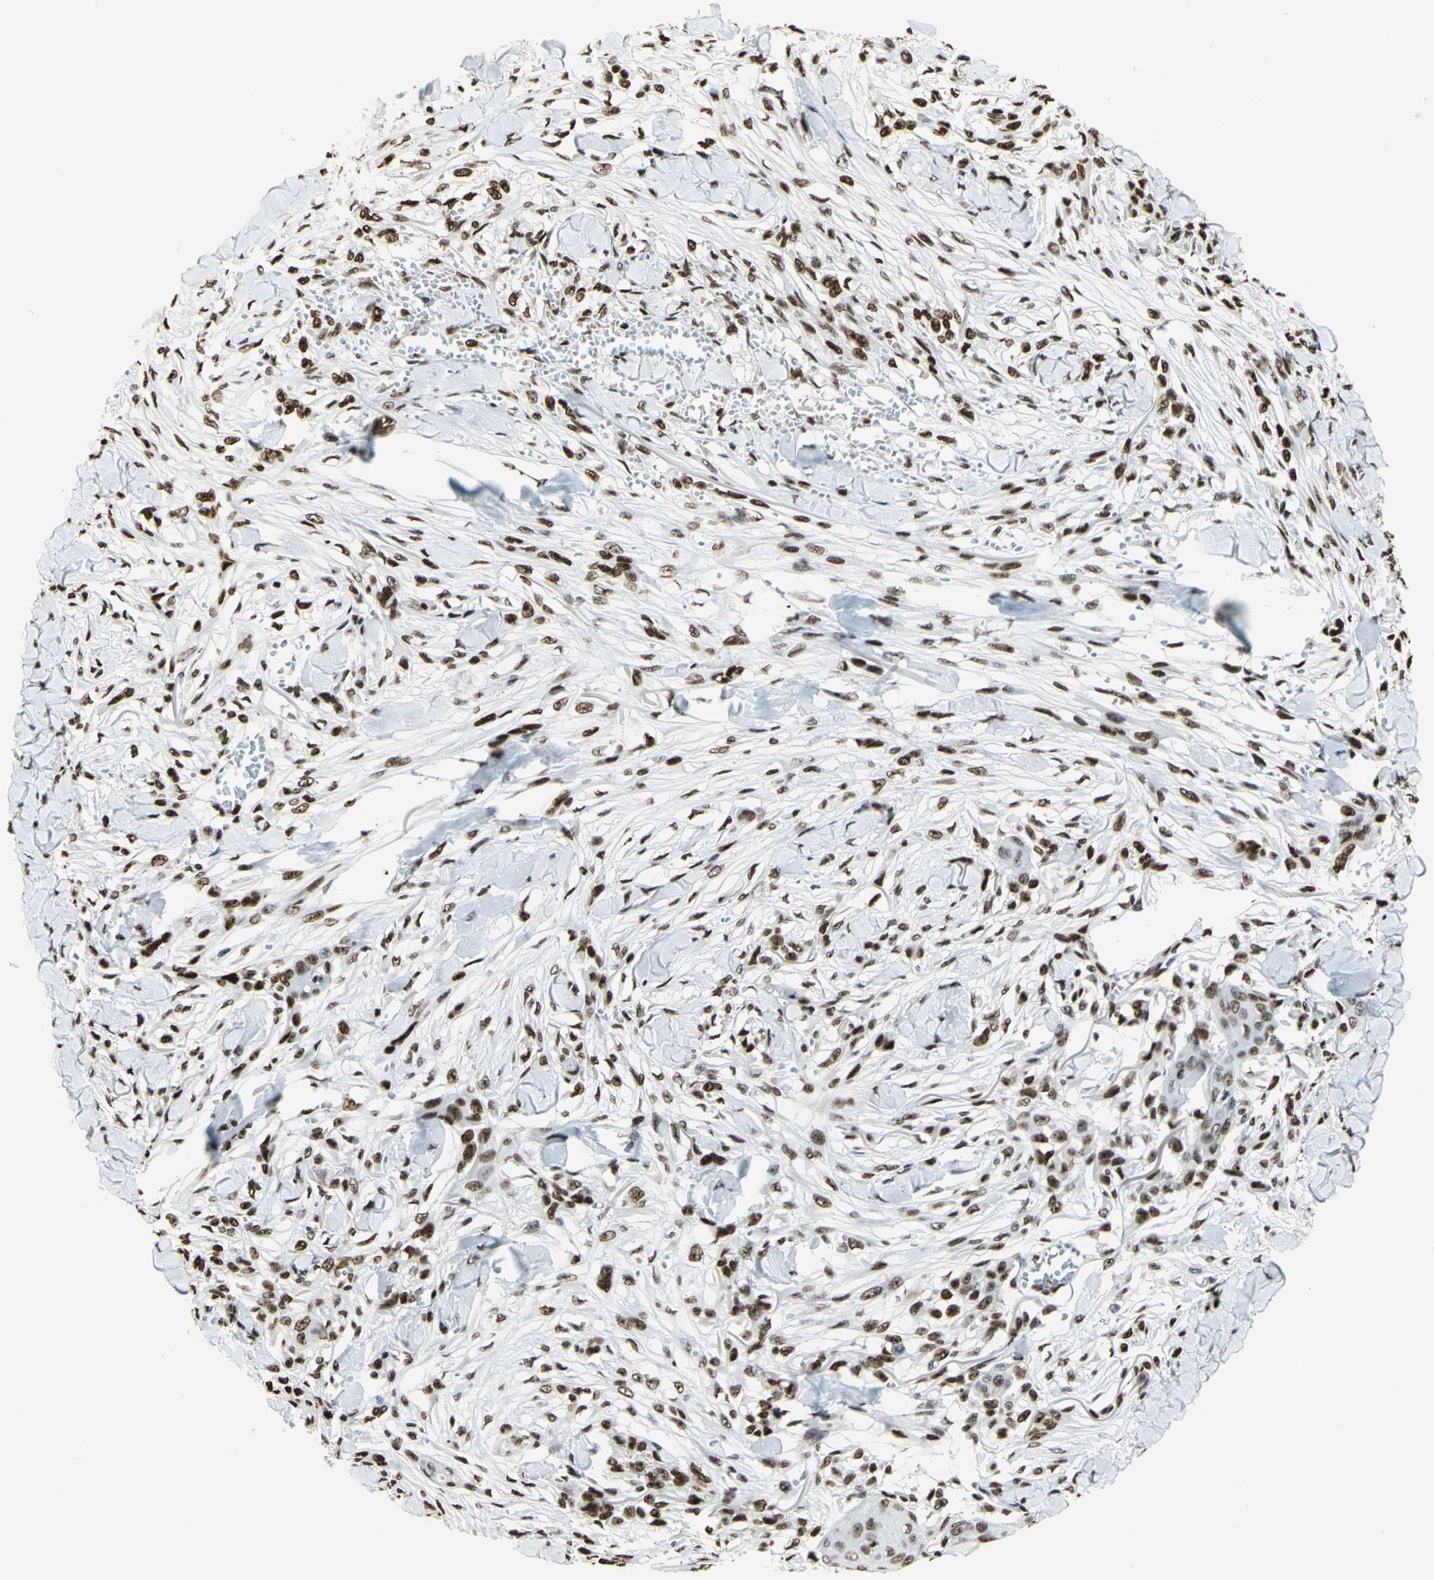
{"staining": {"intensity": "strong", "quantity": ">75%", "location": "nuclear"}, "tissue": "skin cancer", "cell_type": "Tumor cells", "image_type": "cancer", "snomed": [{"axis": "morphology", "description": "Normal tissue, NOS"}, {"axis": "morphology", "description": "Squamous cell carcinoma, NOS"}, {"axis": "topography", "description": "Skin"}], "caption": "About >75% of tumor cells in human skin squamous cell carcinoma reveal strong nuclear protein staining as visualized by brown immunohistochemical staining.", "gene": "HMGB1", "patient": {"sex": "female", "age": 59}}